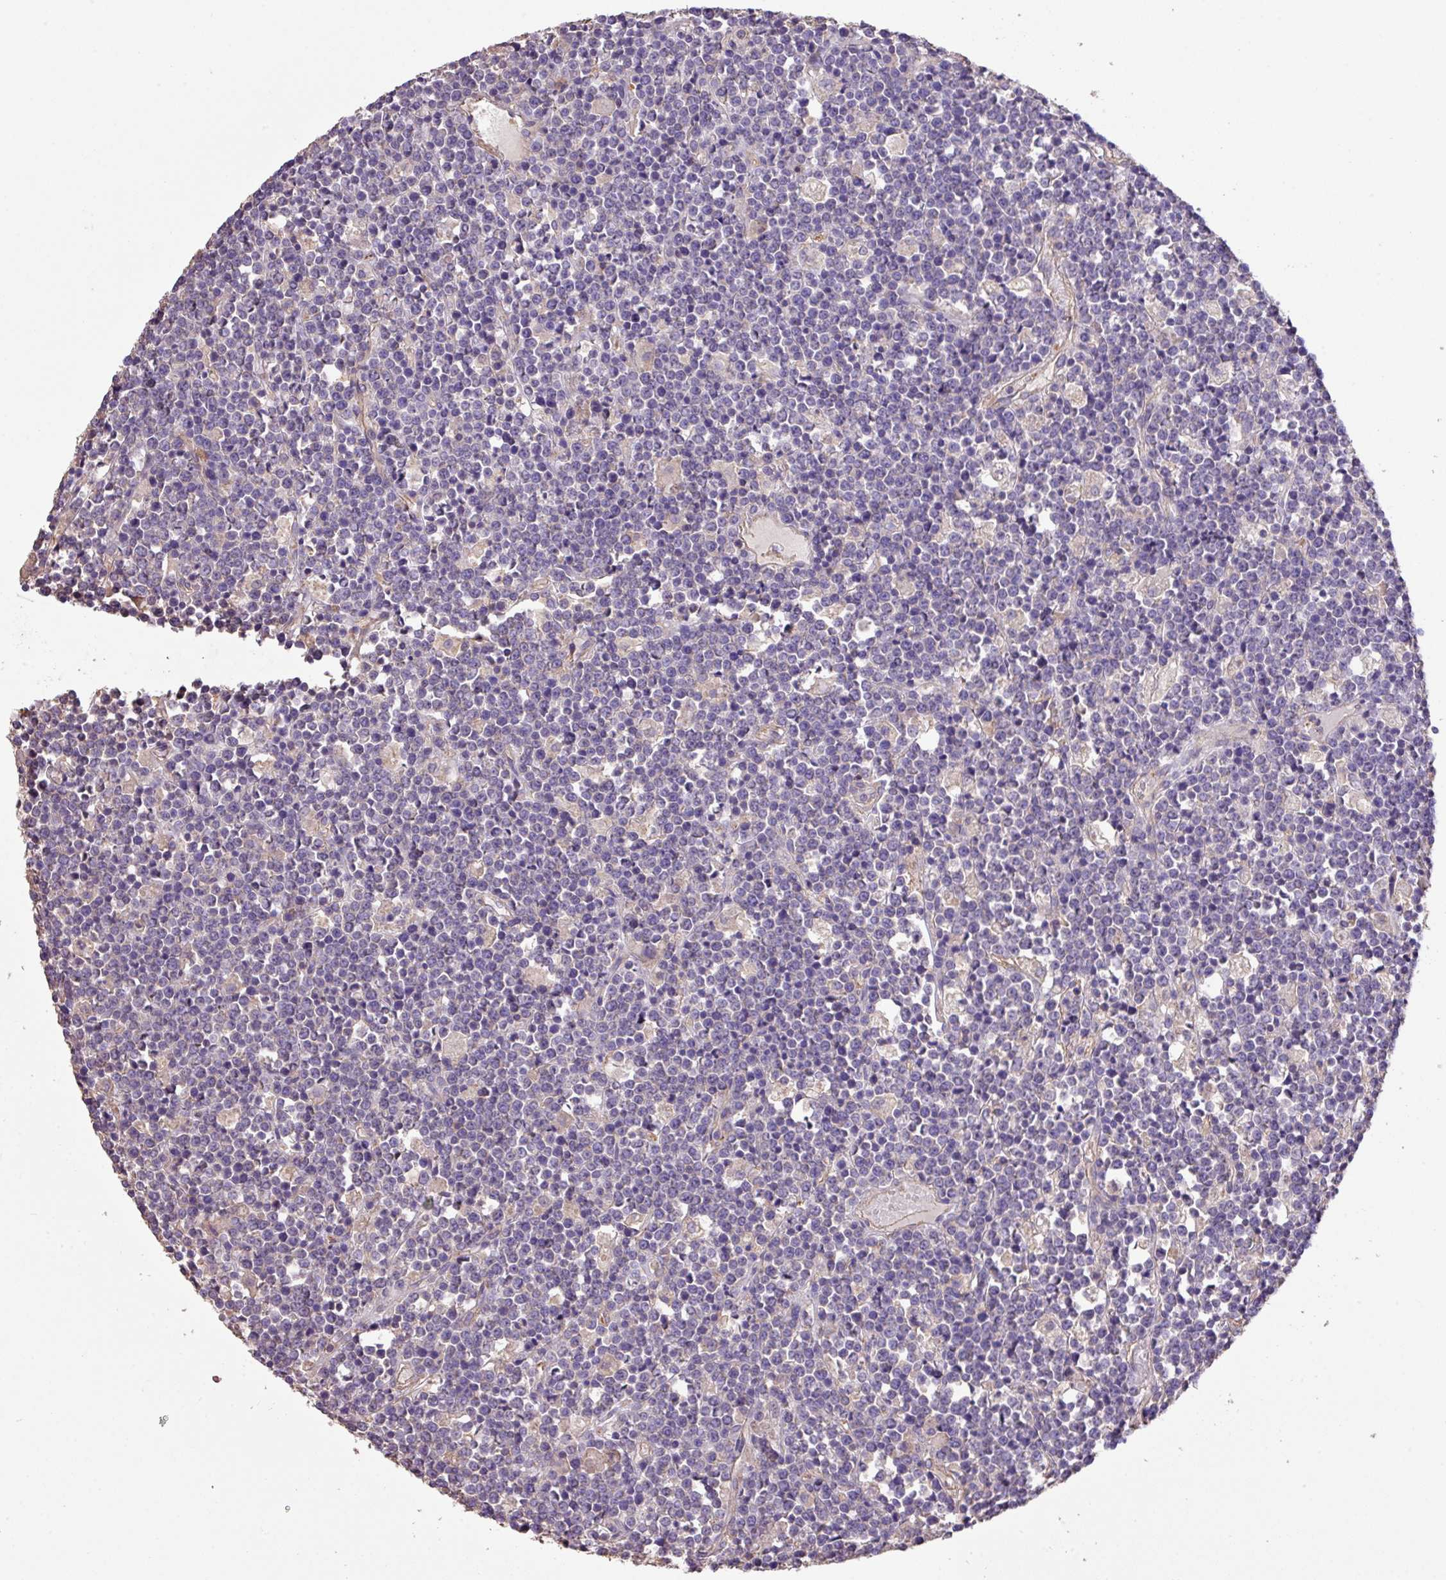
{"staining": {"intensity": "negative", "quantity": "none", "location": "none"}, "tissue": "lymphoma", "cell_type": "Tumor cells", "image_type": "cancer", "snomed": [{"axis": "morphology", "description": "Malignant lymphoma, non-Hodgkin's type, High grade"}, {"axis": "topography", "description": "Ovary"}], "caption": "Protein analysis of malignant lymphoma, non-Hodgkin's type (high-grade) reveals no significant expression in tumor cells.", "gene": "CALML4", "patient": {"sex": "female", "age": 56}}